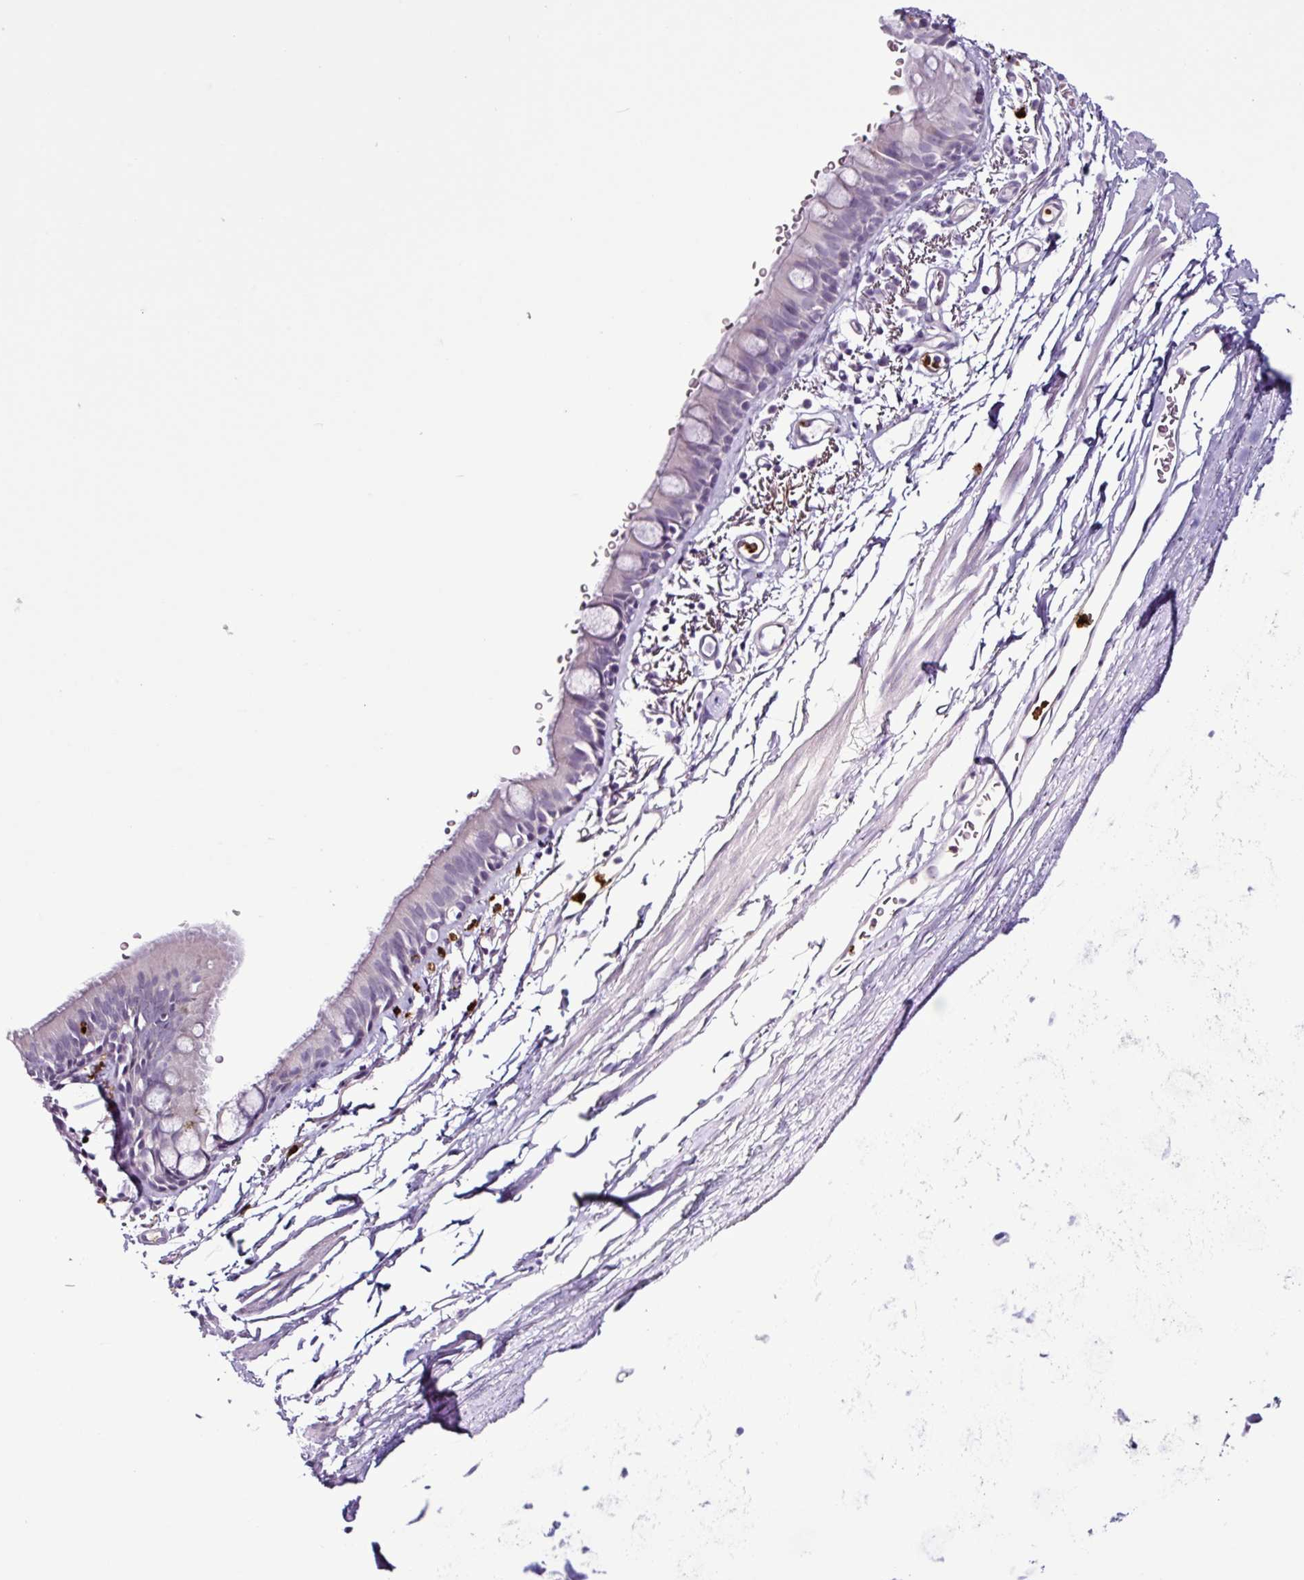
{"staining": {"intensity": "negative", "quantity": "none", "location": "none"}, "tissue": "bronchus", "cell_type": "Respiratory epithelial cells", "image_type": "normal", "snomed": [{"axis": "morphology", "description": "Normal tissue, NOS"}, {"axis": "topography", "description": "Bronchus"}], "caption": "Immunohistochemistry of unremarkable human bronchus reveals no staining in respiratory epithelial cells.", "gene": "TMEM178A", "patient": {"sex": "male", "age": 67}}